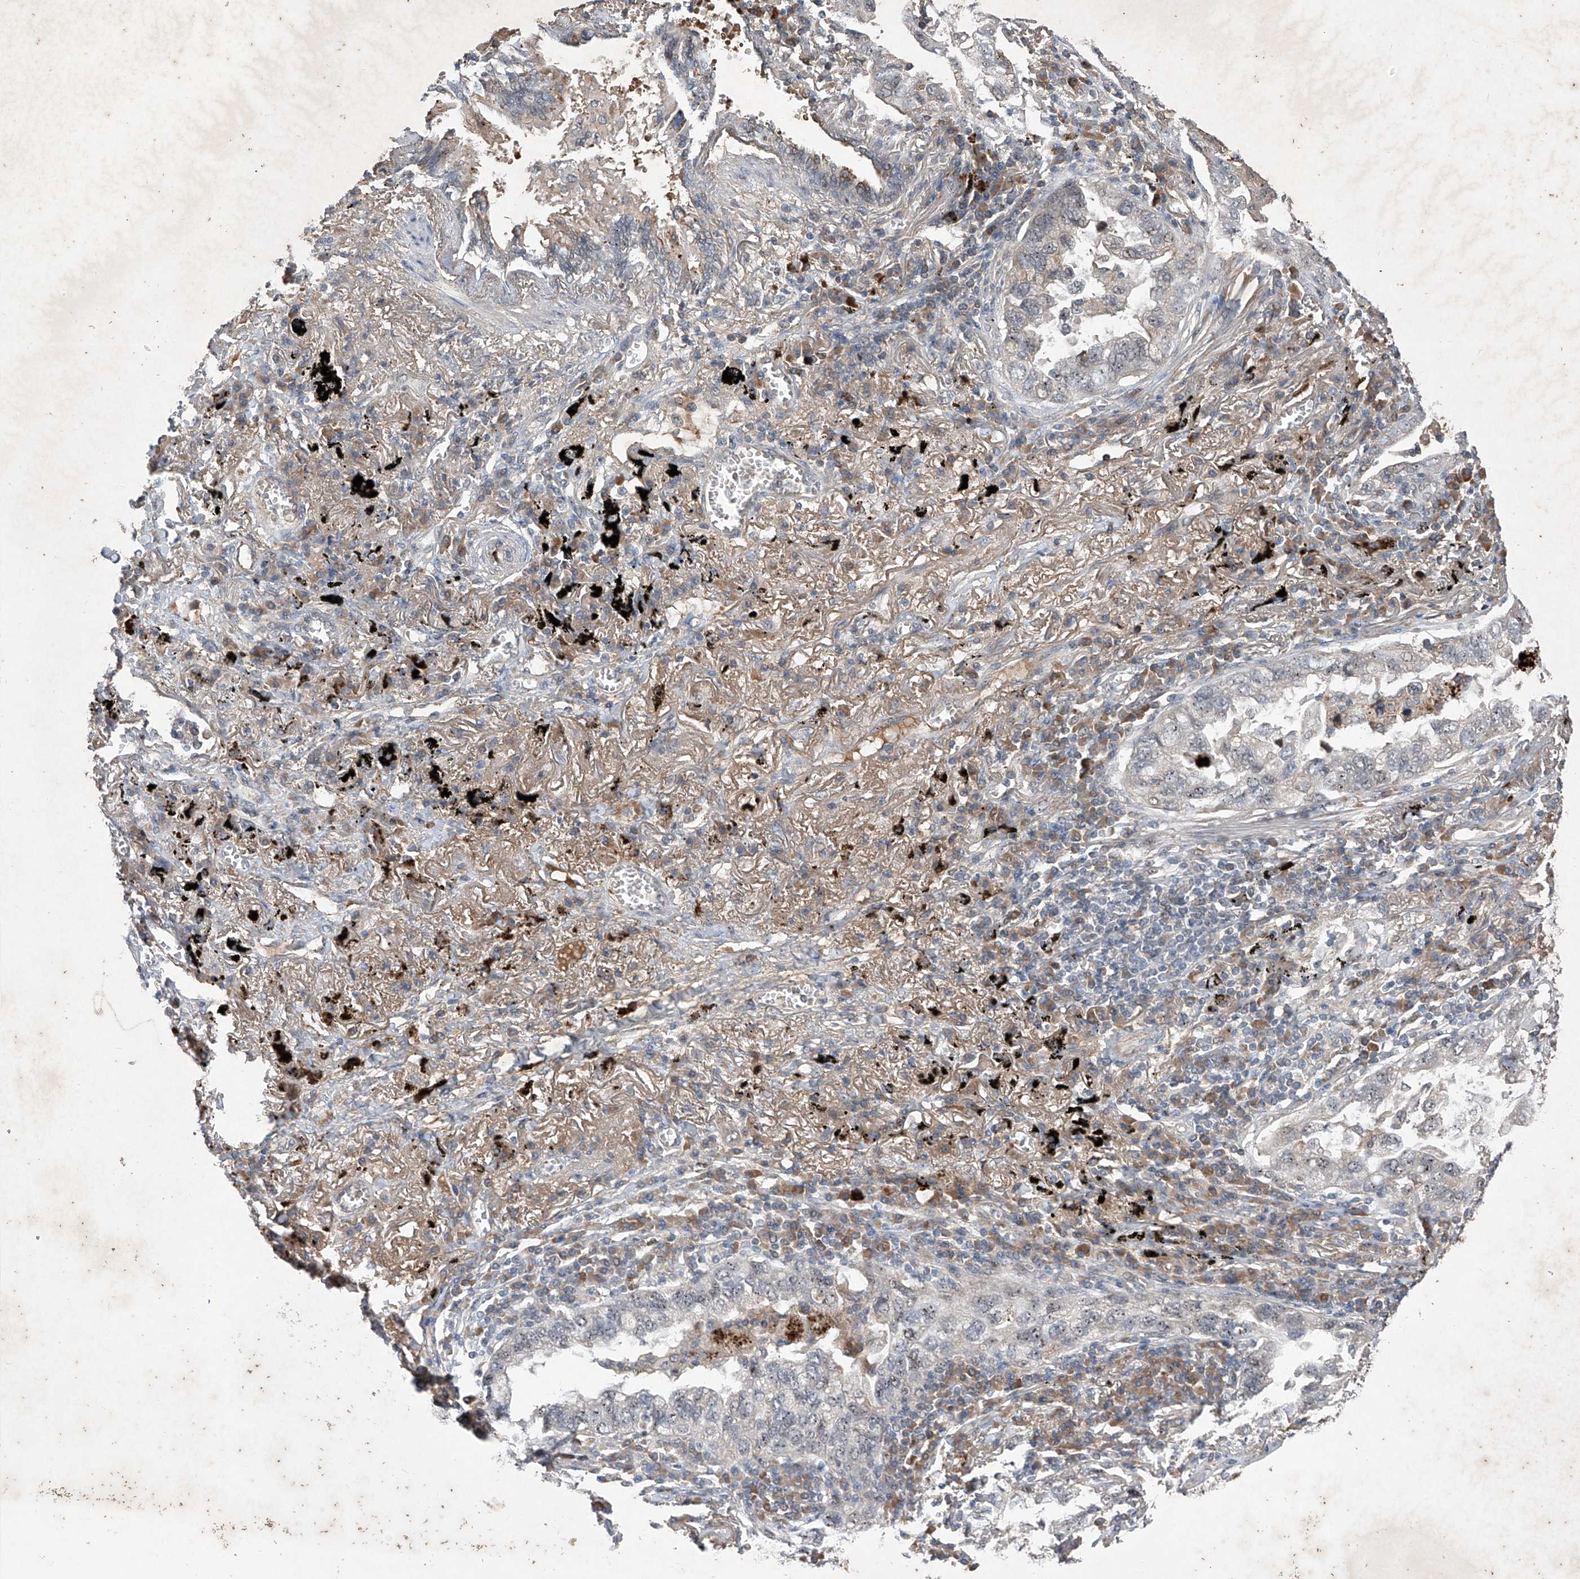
{"staining": {"intensity": "negative", "quantity": "none", "location": "none"}, "tissue": "lung cancer", "cell_type": "Tumor cells", "image_type": "cancer", "snomed": [{"axis": "morphology", "description": "Adenocarcinoma, NOS"}, {"axis": "topography", "description": "Lung"}], "caption": "Immunohistochemical staining of human adenocarcinoma (lung) demonstrates no significant positivity in tumor cells.", "gene": "FAM135A", "patient": {"sex": "male", "age": 65}}